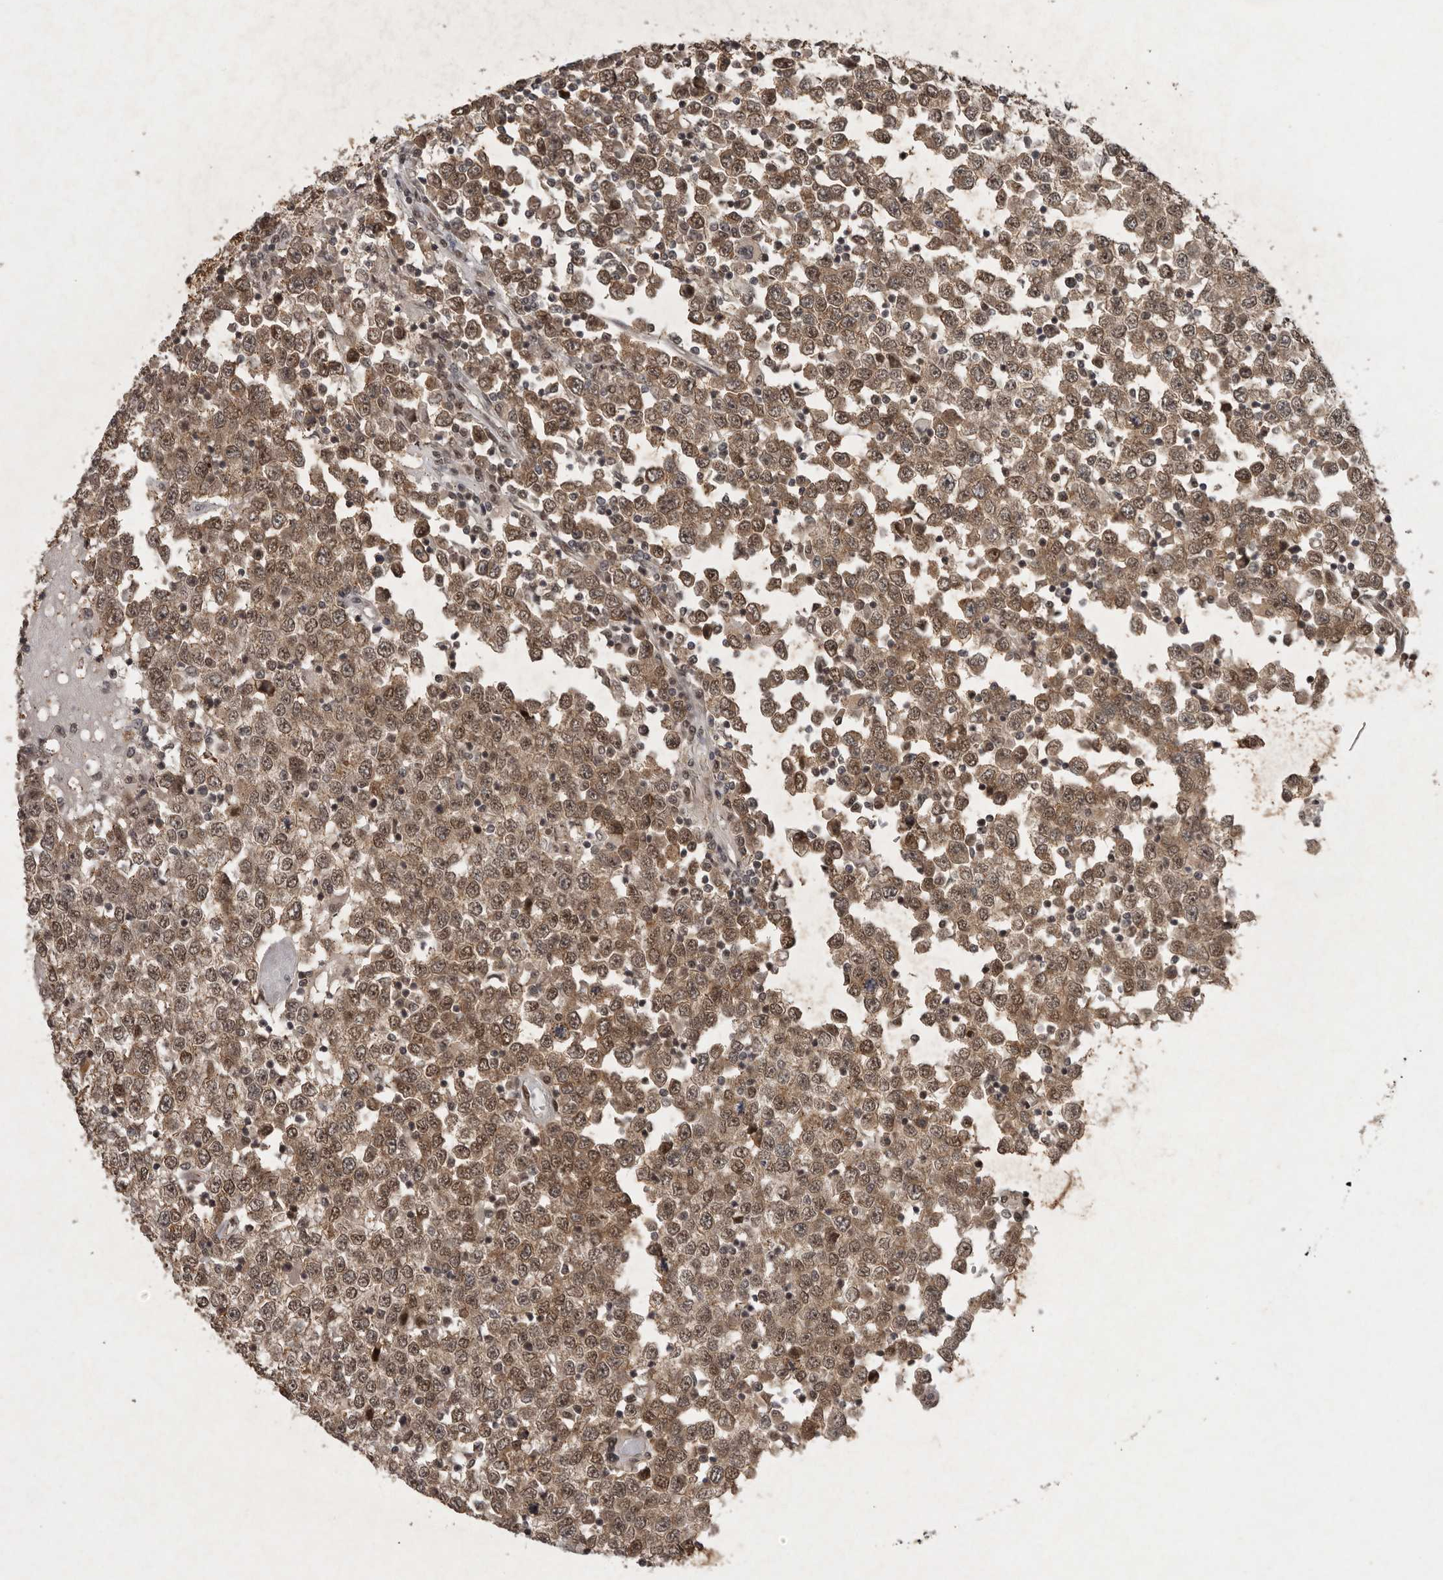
{"staining": {"intensity": "moderate", "quantity": ">75%", "location": "cytoplasmic/membranous,nuclear"}, "tissue": "testis cancer", "cell_type": "Tumor cells", "image_type": "cancer", "snomed": [{"axis": "morphology", "description": "Seminoma, NOS"}, {"axis": "topography", "description": "Testis"}], "caption": "Testis seminoma was stained to show a protein in brown. There is medium levels of moderate cytoplasmic/membranous and nuclear positivity in approximately >75% of tumor cells. (brown staining indicates protein expression, while blue staining denotes nuclei).", "gene": "CDC27", "patient": {"sex": "male", "age": 65}}